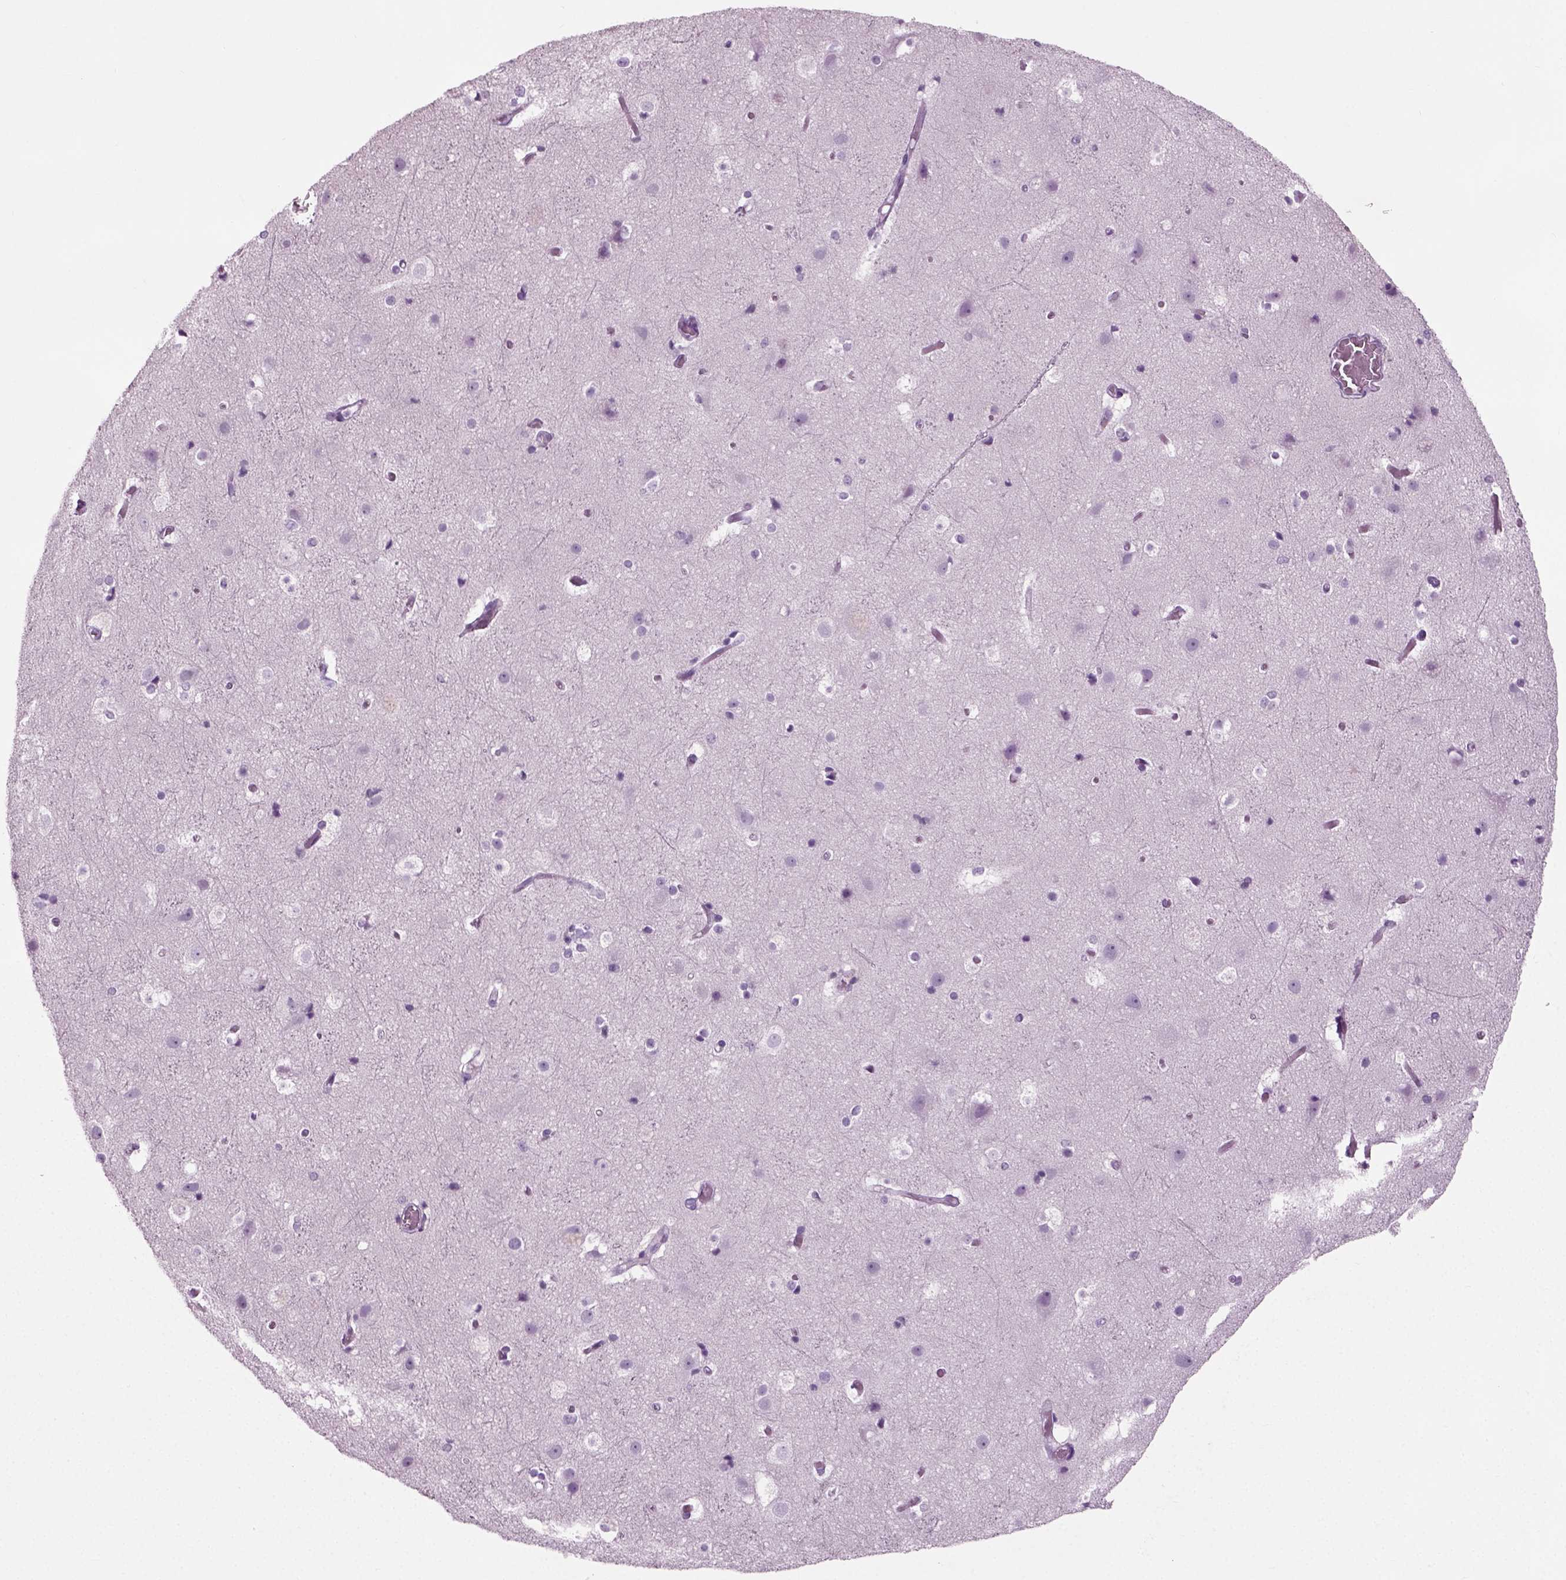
{"staining": {"intensity": "negative", "quantity": "none", "location": "none"}, "tissue": "cerebral cortex", "cell_type": "Endothelial cells", "image_type": "normal", "snomed": [{"axis": "morphology", "description": "Normal tissue, NOS"}, {"axis": "topography", "description": "Cerebral cortex"}], "caption": "Immunohistochemical staining of normal cerebral cortex demonstrates no significant staining in endothelial cells. The staining was performed using DAB (3,3'-diaminobenzidine) to visualize the protein expression in brown, while the nuclei were stained in blue with hematoxylin (Magnification: 20x).", "gene": "PRLH", "patient": {"sex": "female", "age": 52}}